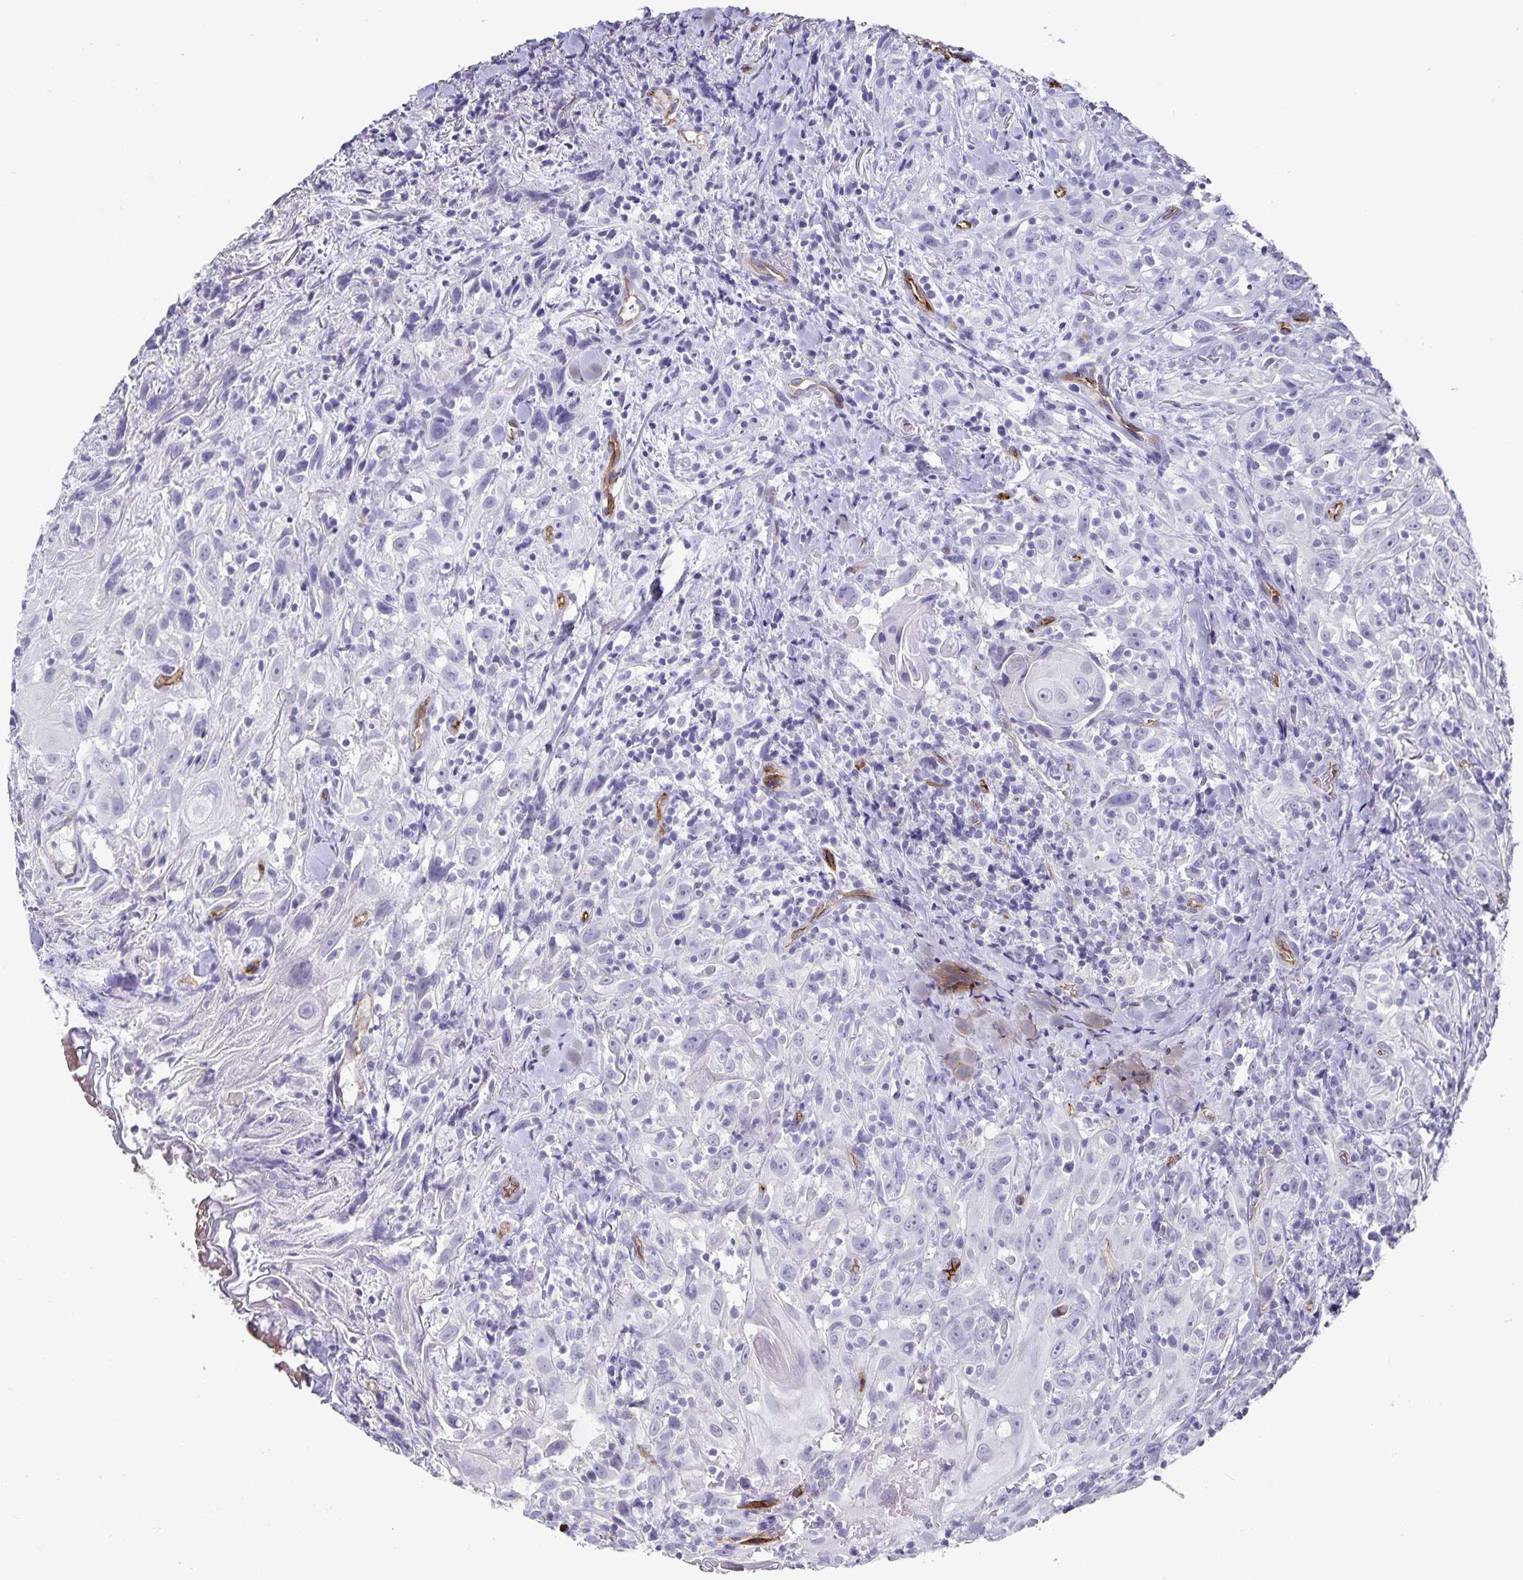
{"staining": {"intensity": "negative", "quantity": "none", "location": "none"}, "tissue": "head and neck cancer", "cell_type": "Tumor cells", "image_type": "cancer", "snomed": [{"axis": "morphology", "description": "Squamous cell carcinoma, NOS"}, {"axis": "topography", "description": "Head-Neck"}], "caption": "DAB immunohistochemical staining of head and neck squamous cell carcinoma shows no significant expression in tumor cells.", "gene": "PODXL", "patient": {"sex": "female", "age": 95}}